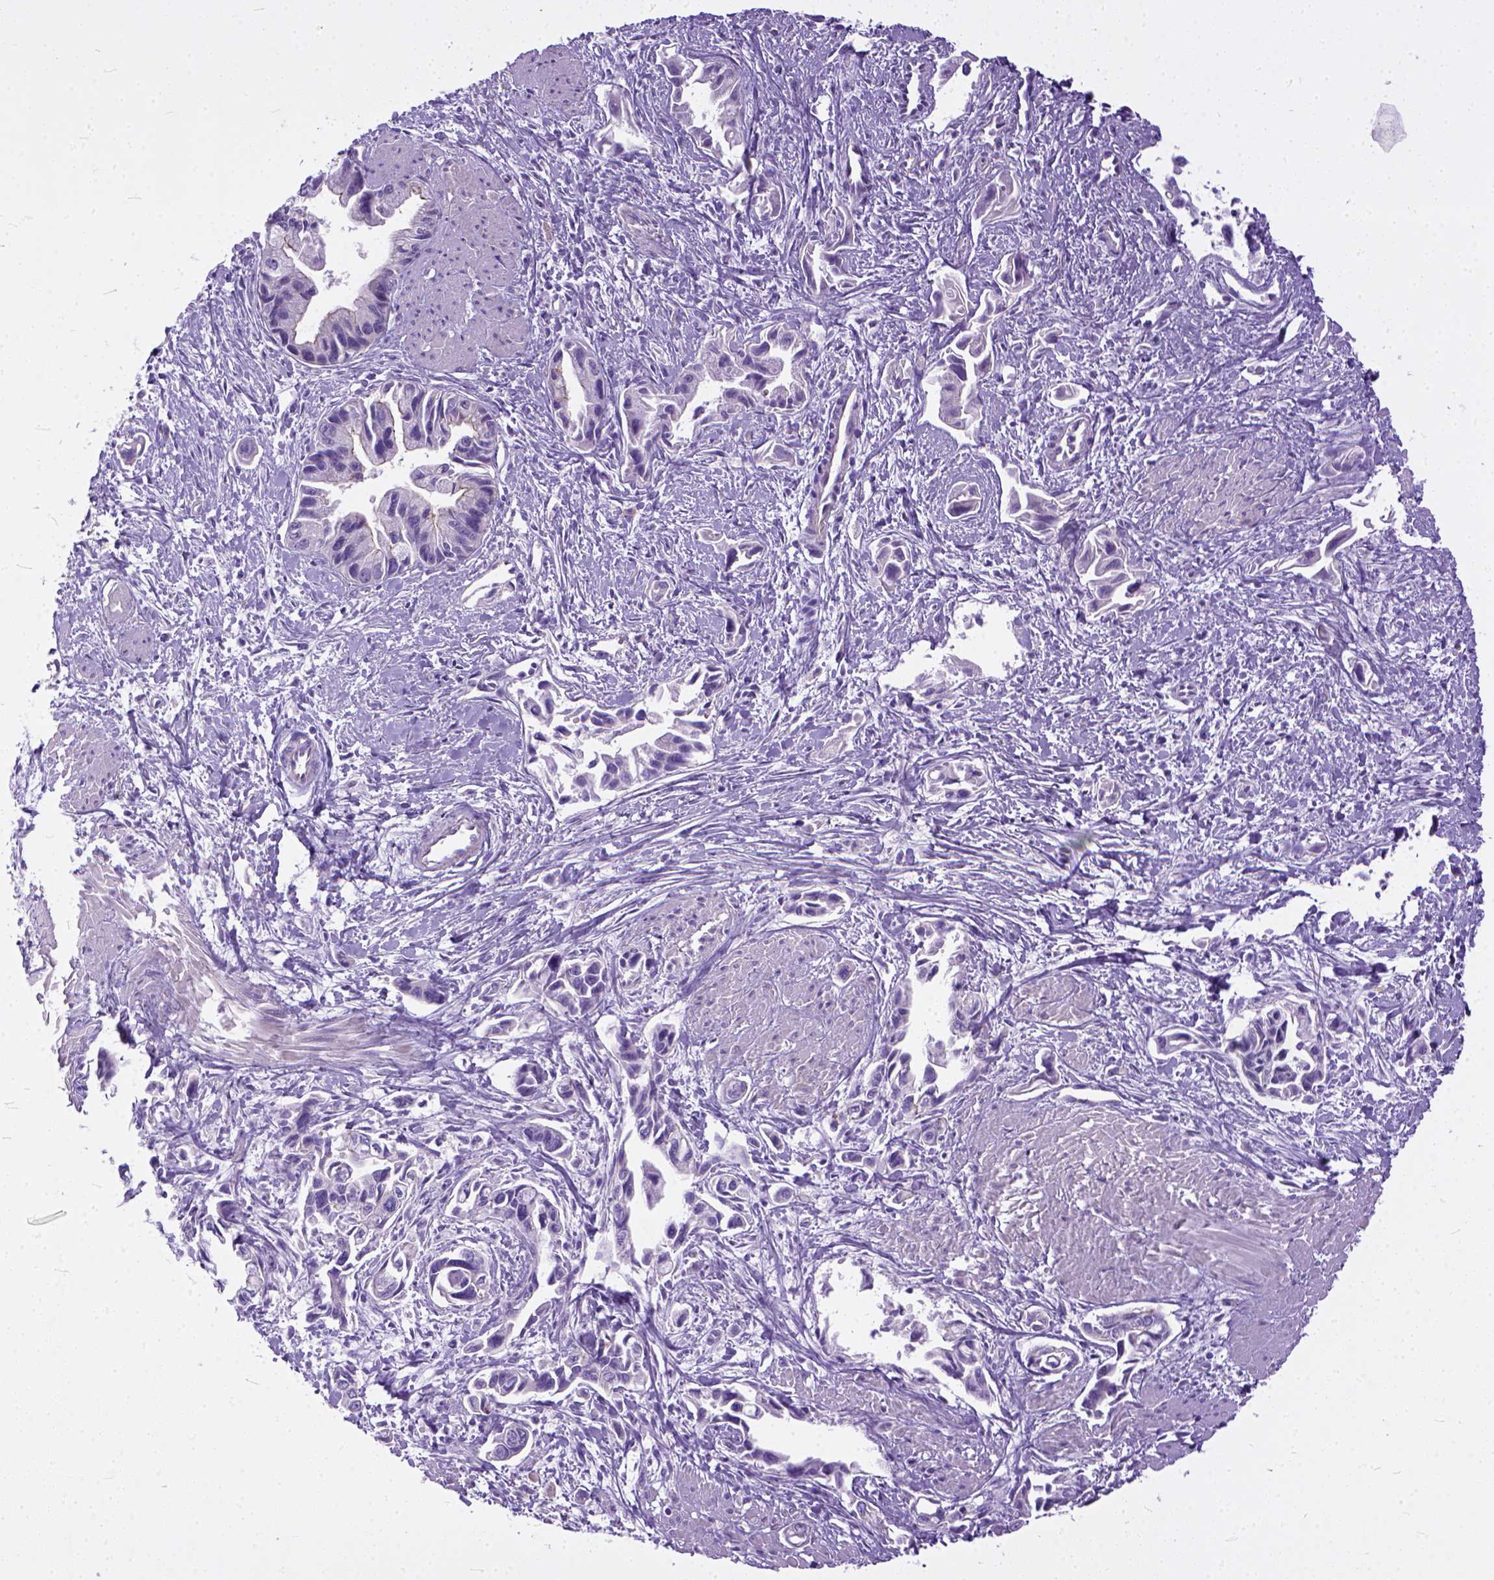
{"staining": {"intensity": "negative", "quantity": "none", "location": "none"}, "tissue": "pancreatic cancer", "cell_type": "Tumor cells", "image_type": "cancer", "snomed": [{"axis": "morphology", "description": "Adenocarcinoma, NOS"}, {"axis": "topography", "description": "Pancreas"}], "caption": "Immunohistochemistry (IHC) photomicrograph of adenocarcinoma (pancreatic) stained for a protein (brown), which reveals no positivity in tumor cells.", "gene": "ADGRF1", "patient": {"sex": "female", "age": 61}}